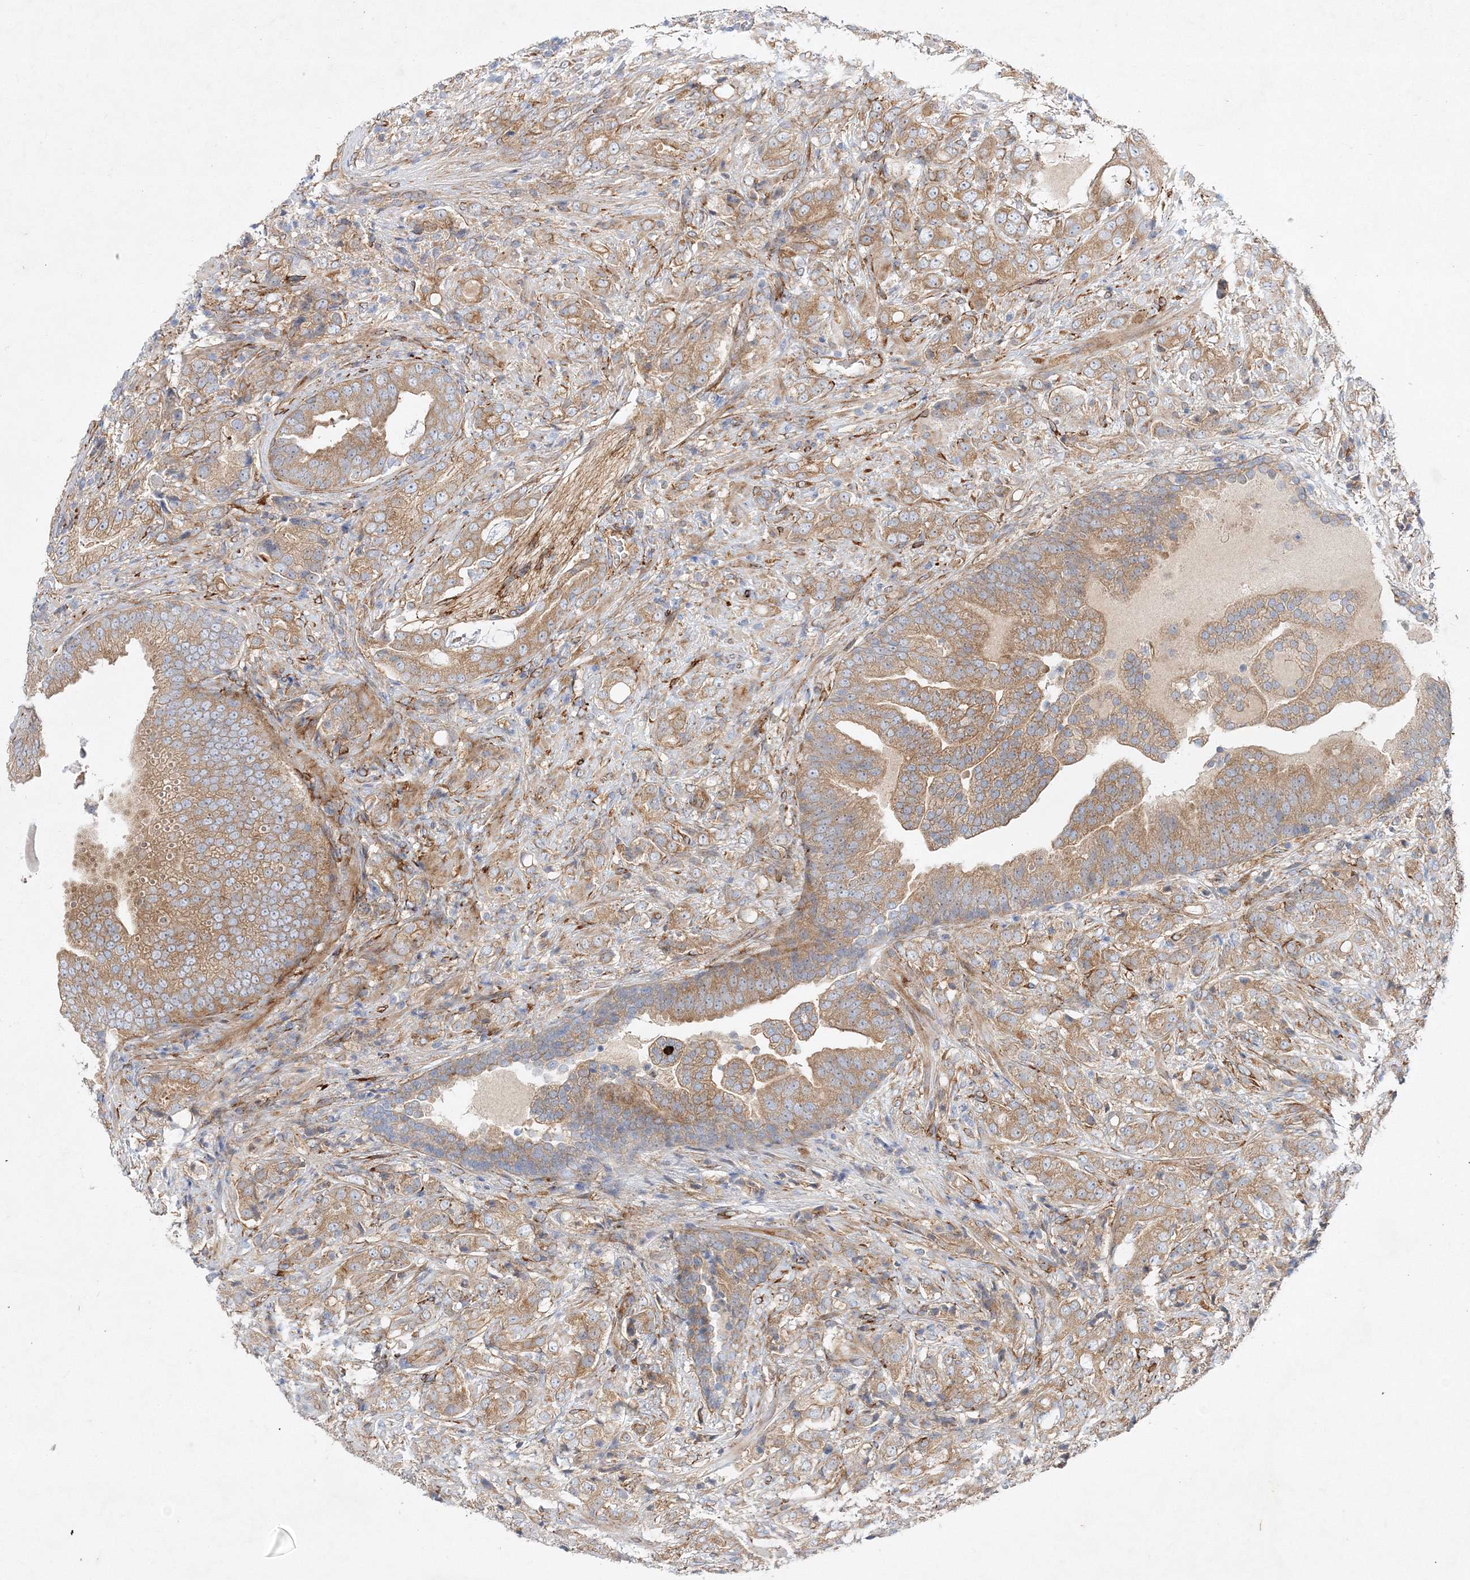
{"staining": {"intensity": "moderate", "quantity": ">75%", "location": "cytoplasmic/membranous"}, "tissue": "prostate cancer", "cell_type": "Tumor cells", "image_type": "cancer", "snomed": [{"axis": "morphology", "description": "Adenocarcinoma, High grade"}, {"axis": "topography", "description": "Prostate"}], "caption": "A medium amount of moderate cytoplasmic/membranous positivity is identified in approximately >75% of tumor cells in prostate cancer tissue.", "gene": "ZFYVE16", "patient": {"sex": "male", "age": 57}}